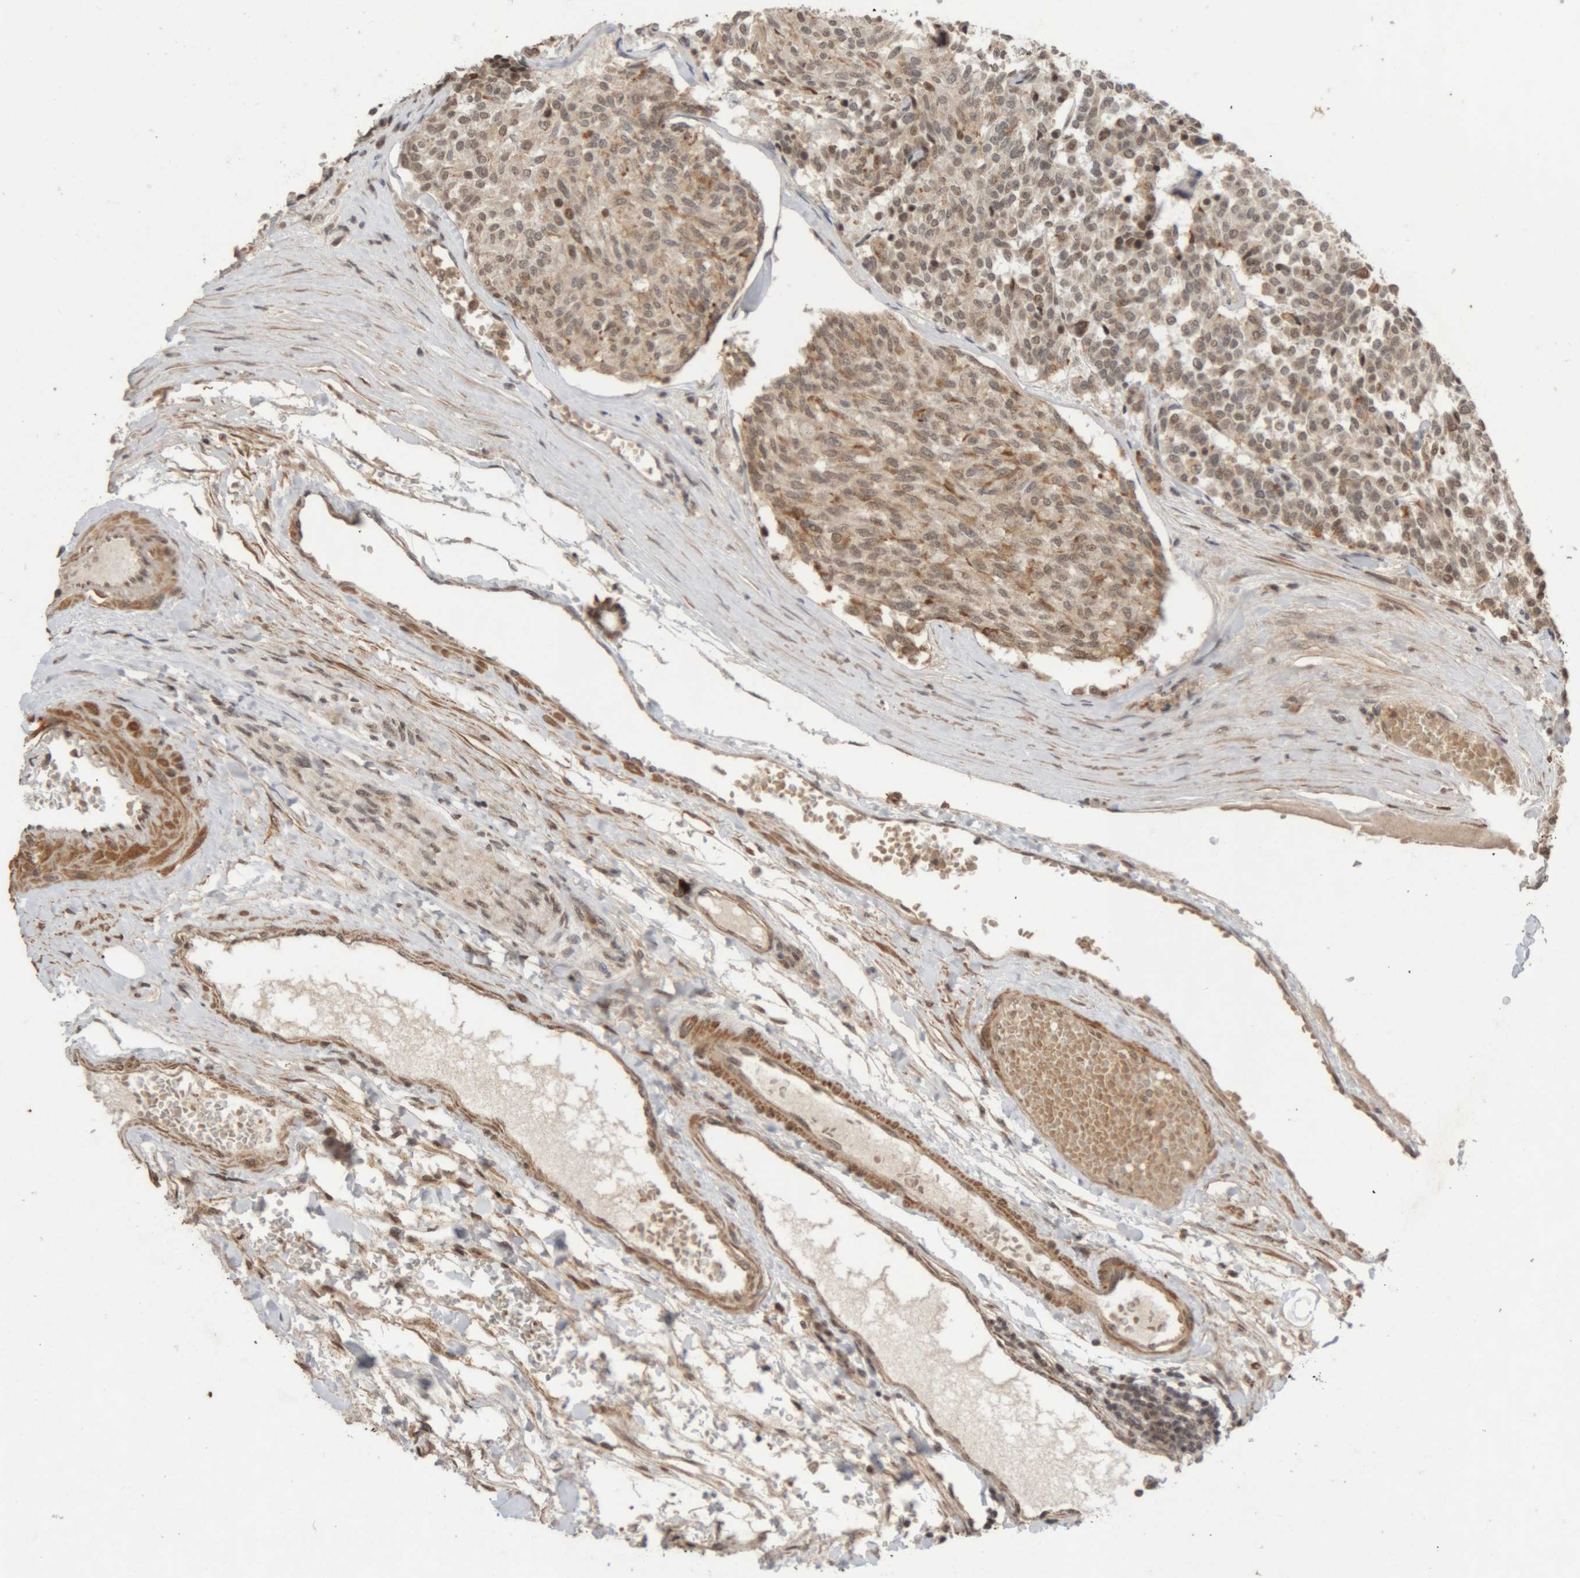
{"staining": {"intensity": "moderate", "quantity": ">75%", "location": "cytoplasmic/membranous,nuclear"}, "tissue": "carcinoid", "cell_type": "Tumor cells", "image_type": "cancer", "snomed": [{"axis": "morphology", "description": "Carcinoid, malignant, NOS"}, {"axis": "topography", "description": "Pancreas"}], "caption": "Carcinoid stained with a brown dye displays moderate cytoplasmic/membranous and nuclear positive staining in about >75% of tumor cells.", "gene": "KEAP1", "patient": {"sex": "female", "age": 54}}